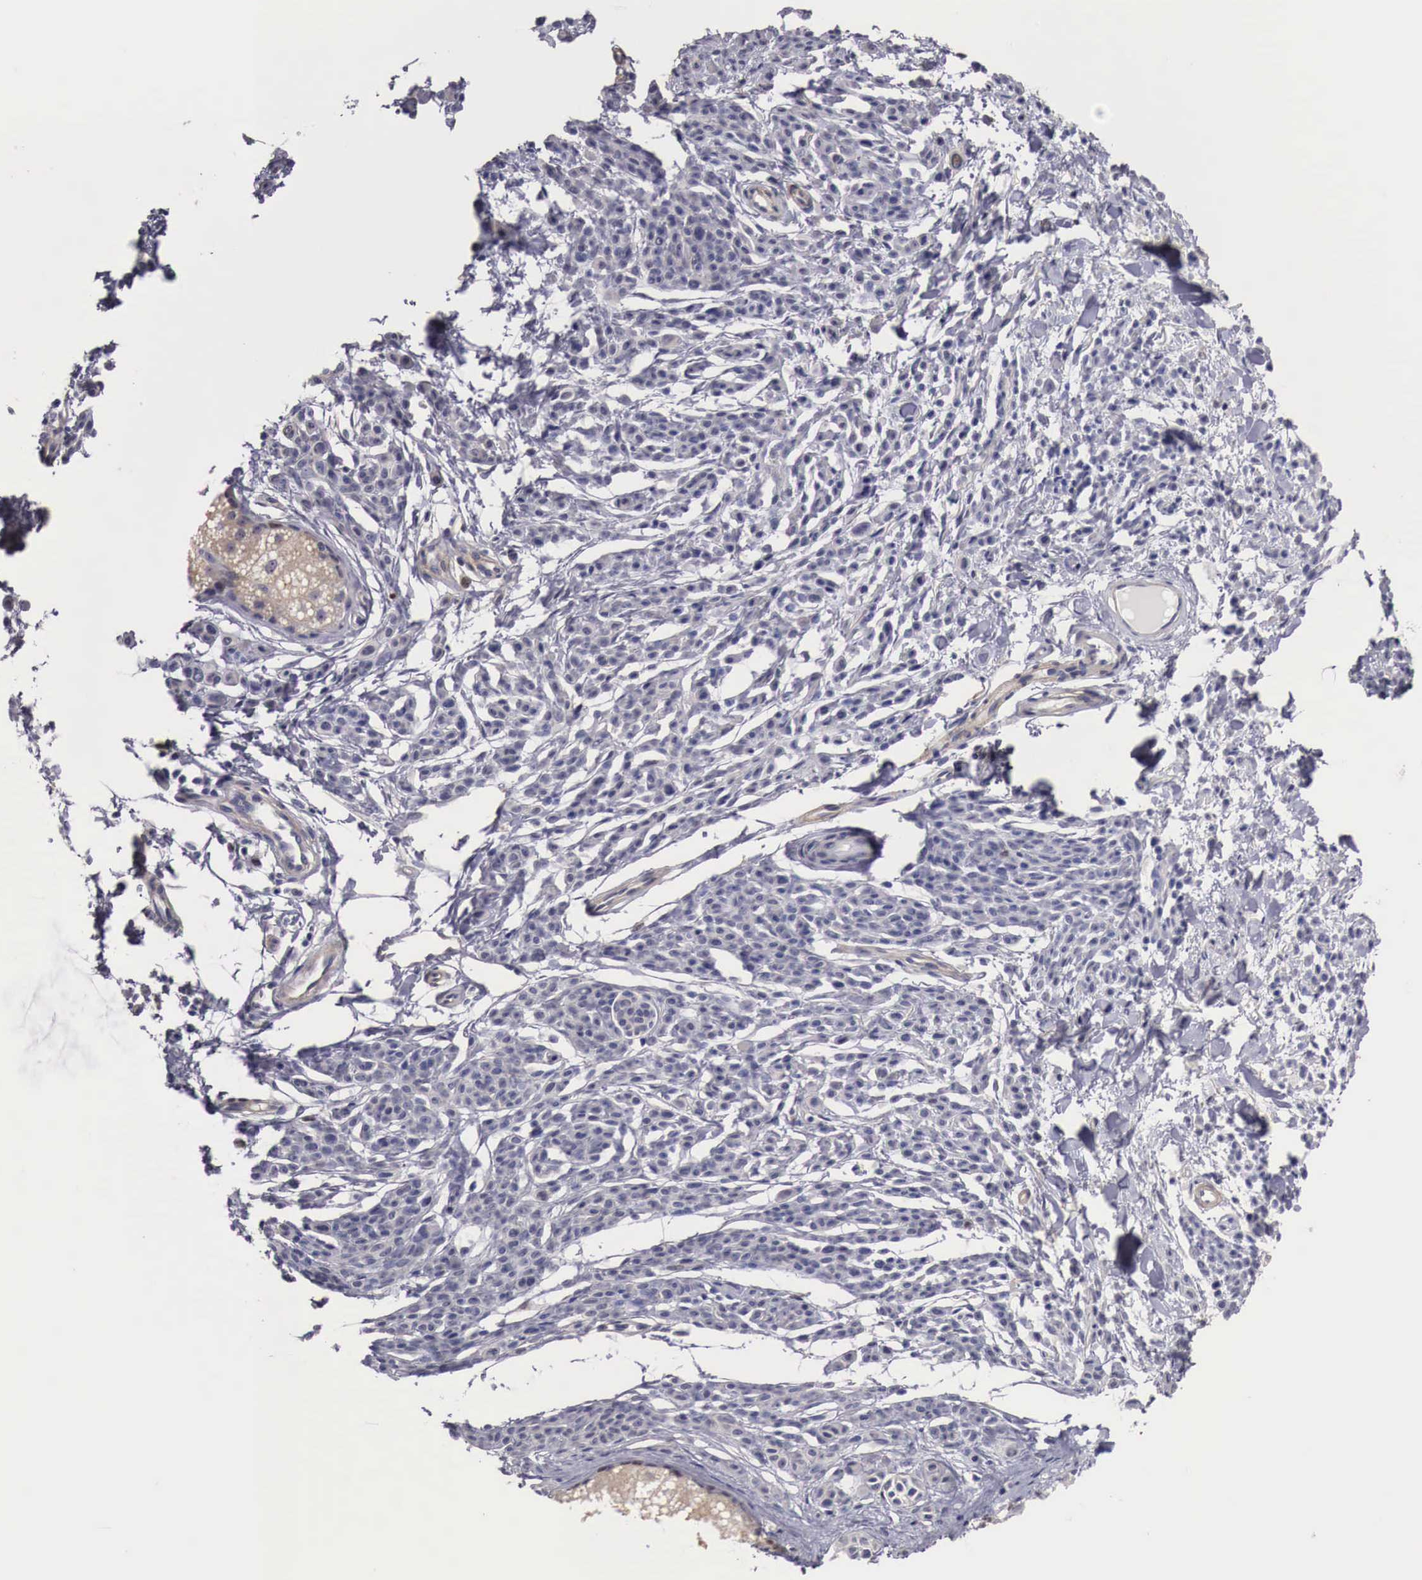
{"staining": {"intensity": "strong", "quantity": "<25%", "location": "nuclear"}, "tissue": "melanoma", "cell_type": "Tumor cells", "image_type": "cancer", "snomed": [{"axis": "morphology", "description": "Malignant melanoma, NOS"}, {"axis": "topography", "description": "Skin"}], "caption": "Immunohistochemistry (IHC) (DAB (3,3'-diaminobenzidine)) staining of human malignant melanoma demonstrates strong nuclear protein staining in about <25% of tumor cells.", "gene": "ENOX2", "patient": {"sex": "female", "age": 52}}